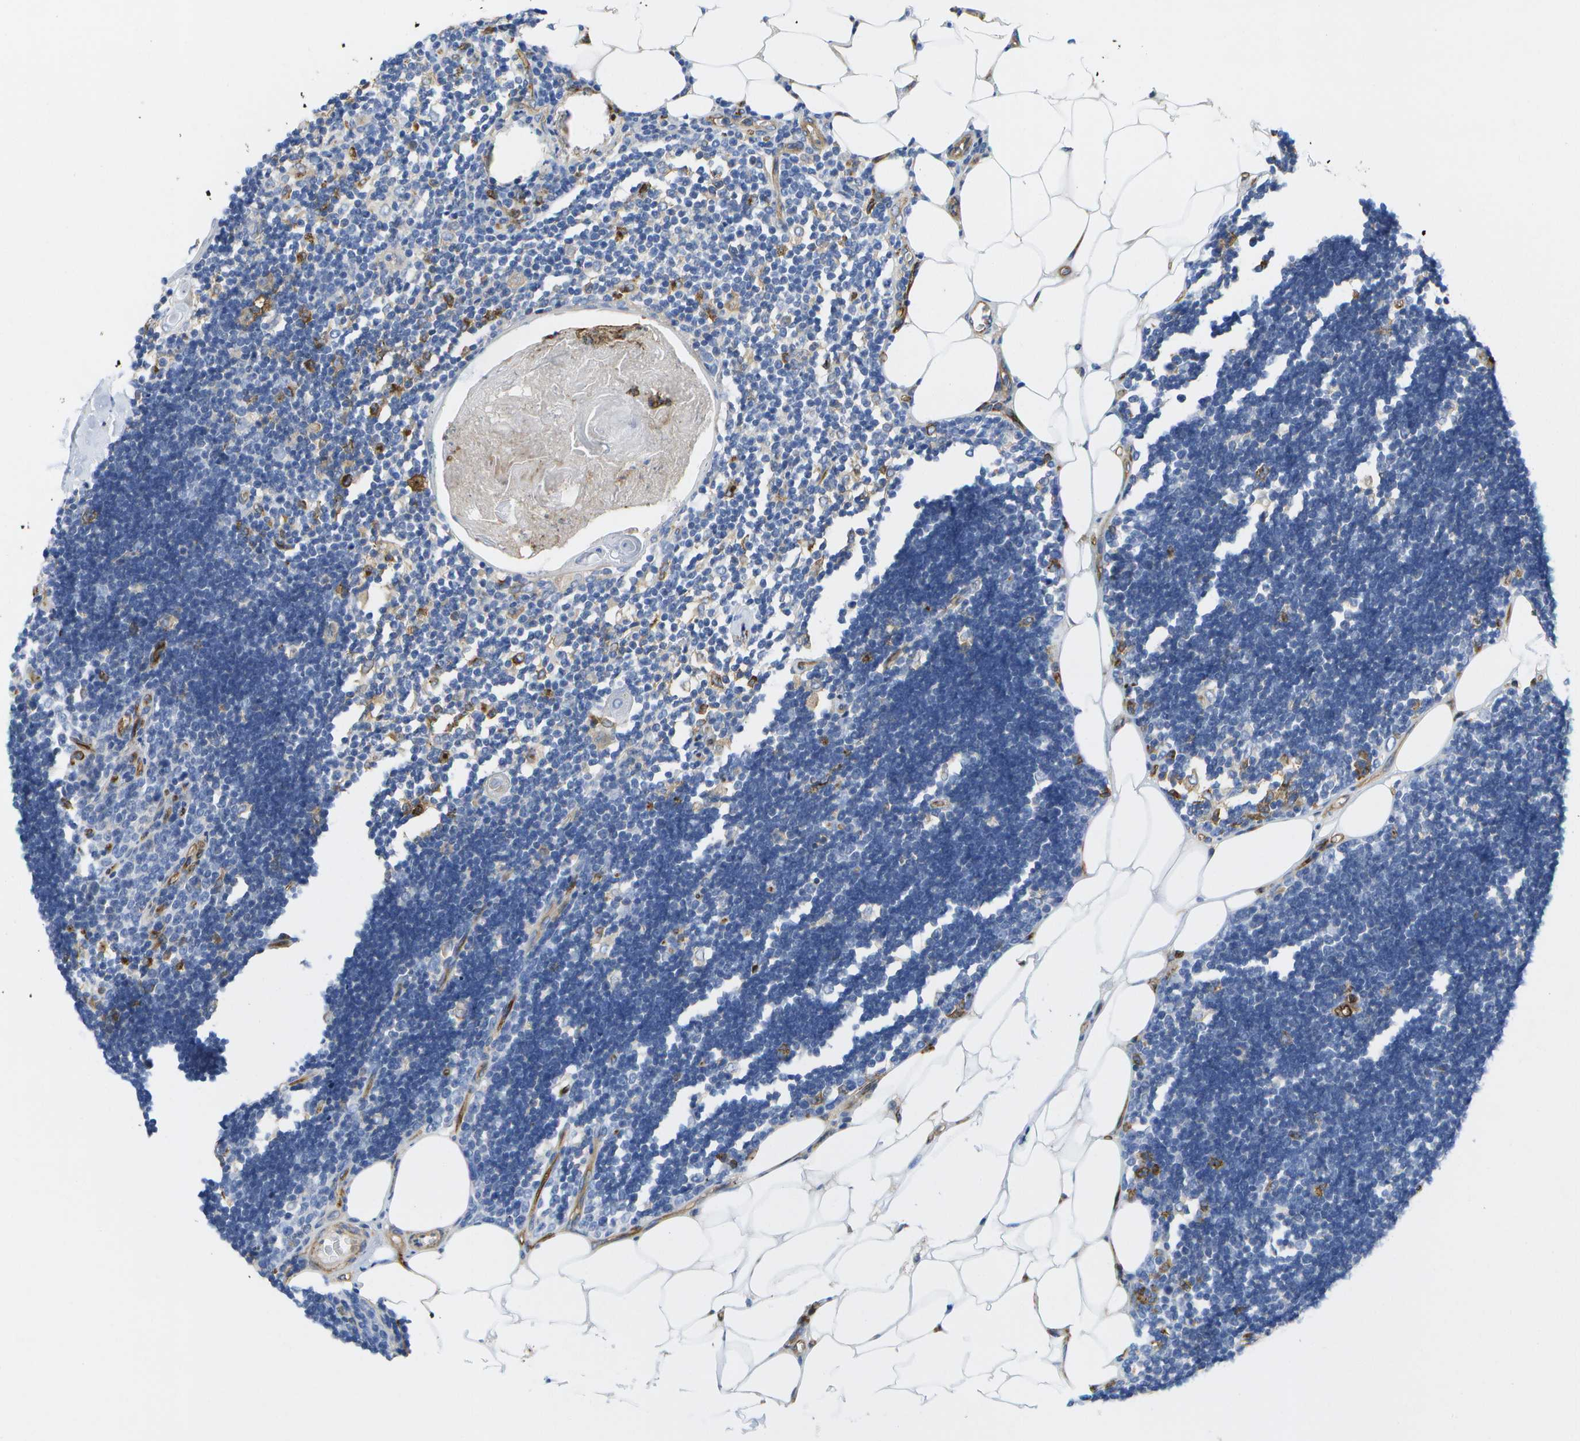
{"staining": {"intensity": "negative", "quantity": "none", "location": "none"}, "tissue": "lymph node", "cell_type": "Germinal center cells", "image_type": "normal", "snomed": [{"axis": "morphology", "description": "Normal tissue, NOS"}, {"axis": "topography", "description": "Lymph node"}], "caption": "Benign lymph node was stained to show a protein in brown. There is no significant staining in germinal center cells. (Brightfield microscopy of DAB (3,3'-diaminobenzidine) IHC at high magnification).", "gene": "DYSF", "patient": {"sex": "male", "age": 33}}